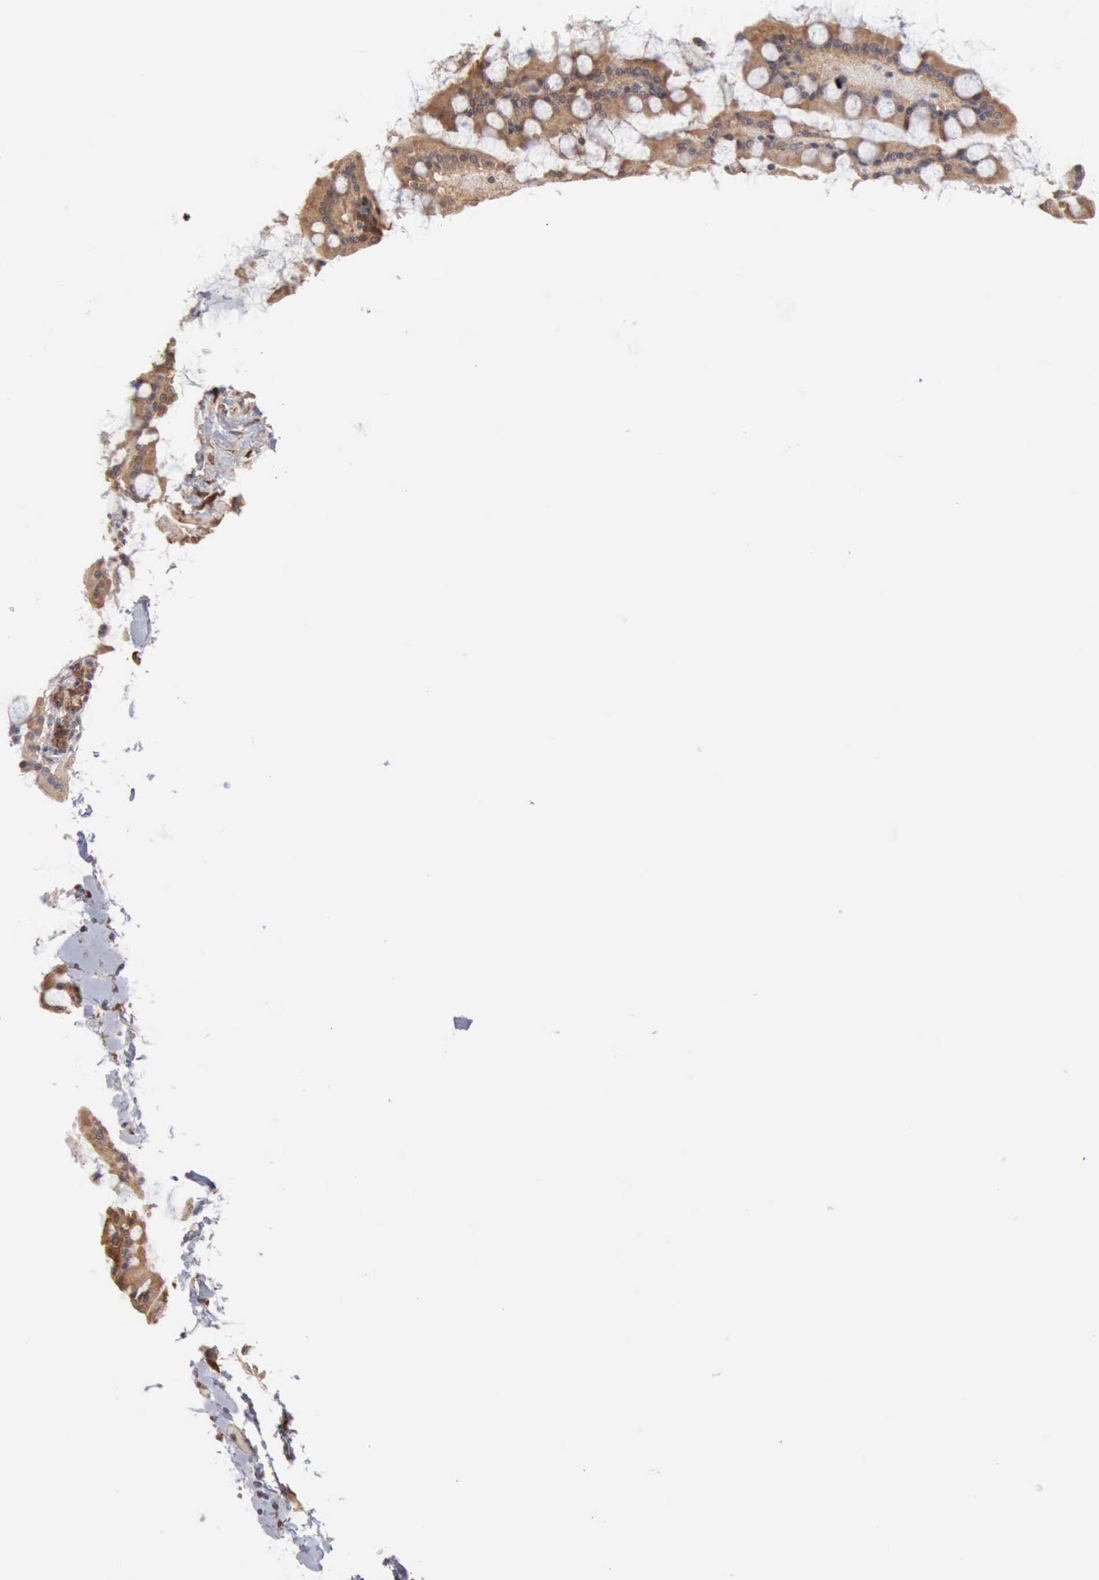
{"staining": {"intensity": "moderate", "quantity": ">75%", "location": "cytoplasmic/membranous"}, "tissue": "gallbladder", "cell_type": "Glandular cells", "image_type": "normal", "snomed": [{"axis": "morphology", "description": "Normal tissue, NOS"}, {"axis": "morphology", "description": "Inflammation, NOS"}, {"axis": "topography", "description": "Gallbladder"}], "caption": "Approximately >75% of glandular cells in unremarkable human gallbladder show moderate cytoplasmic/membranous protein staining as visualized by brown immunohistochemical staining.", "gene": "APOL2", "patient": {"sex": "male", "age": 66}}